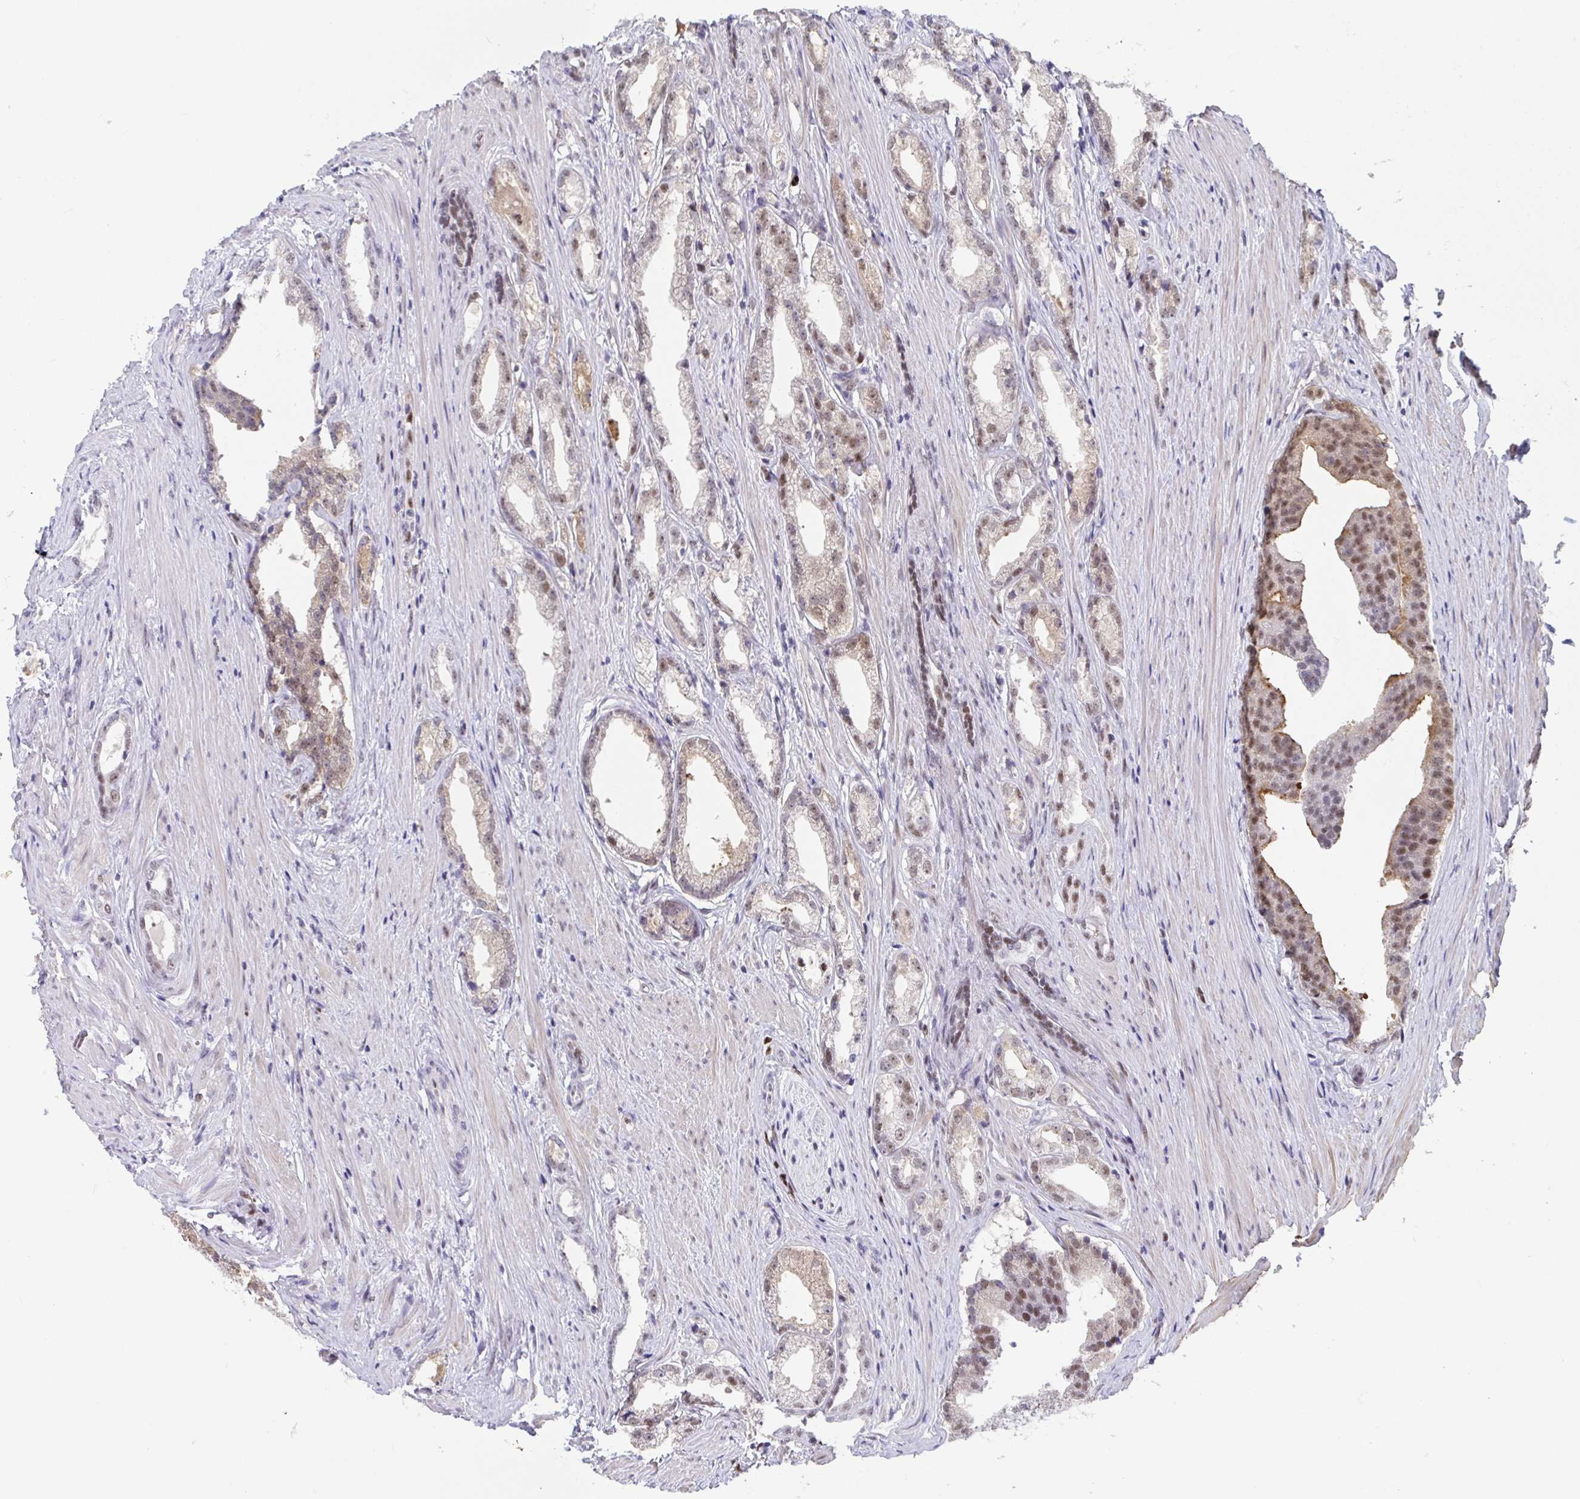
{"staining": {"intensity": "moderate", "quantity": "<25%", "location": "cytoplasmic/membranous,nuclear"}, "tissue": "prostate cancer", "cell_type": "Tumor cells", "image_type": "cancer", "snomed": [{"axis": "morphology", "description": "Adenocarcinoma, Low grade"}, {"axis": "topography", "description": "Prostate"}], "caption": "A brown stain highlights moderate cytoplasmic/membranous and nuclear staining of a protein in human prostate cancer (adenocarcinoma (low-grade)) tumor cells.", "gene": "JDP2", "patient": {"sex": "male", "age": 65}}